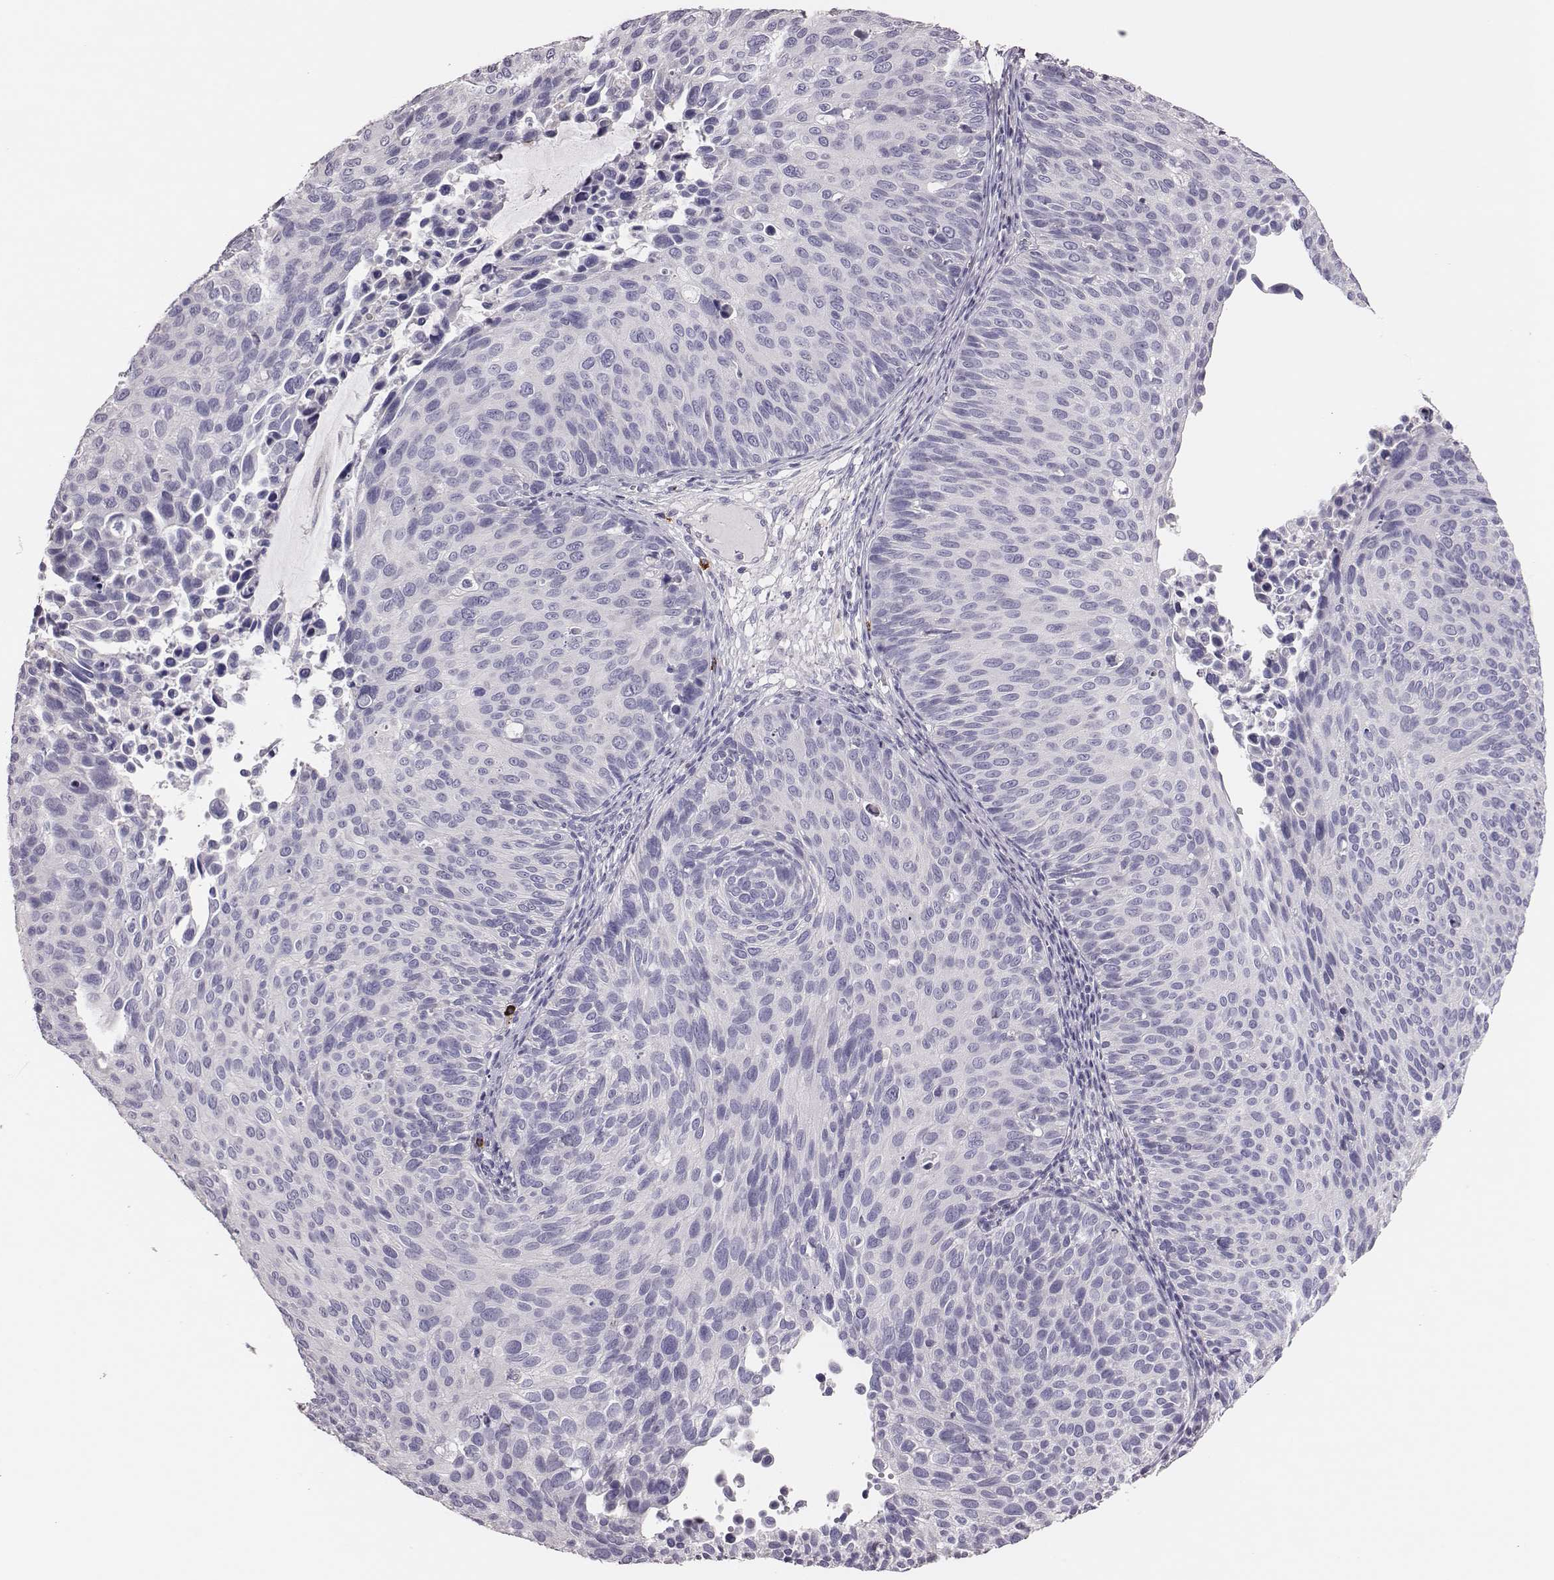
{"staining": {"intensity": "negative", "quantity": "none", "location": "none"}, "tissue": "cervical cancer", "cell_type": "Tumor cells", "image_type": "cancer", "snomed": [{"axis": "morphology", "description": "Squamous cell carcinoma, NOS"}, {"axis": "topography", "description": "Cervix"}], "caption": "Image shows no significant protein positivity in tumor cells of cervical cancer. (DAB (3,3'-diaminobenzidine) IHC with hematoxylin counter stain).", "gene": "P2RY10", "patient": {"sex": "female", "age": 36}}